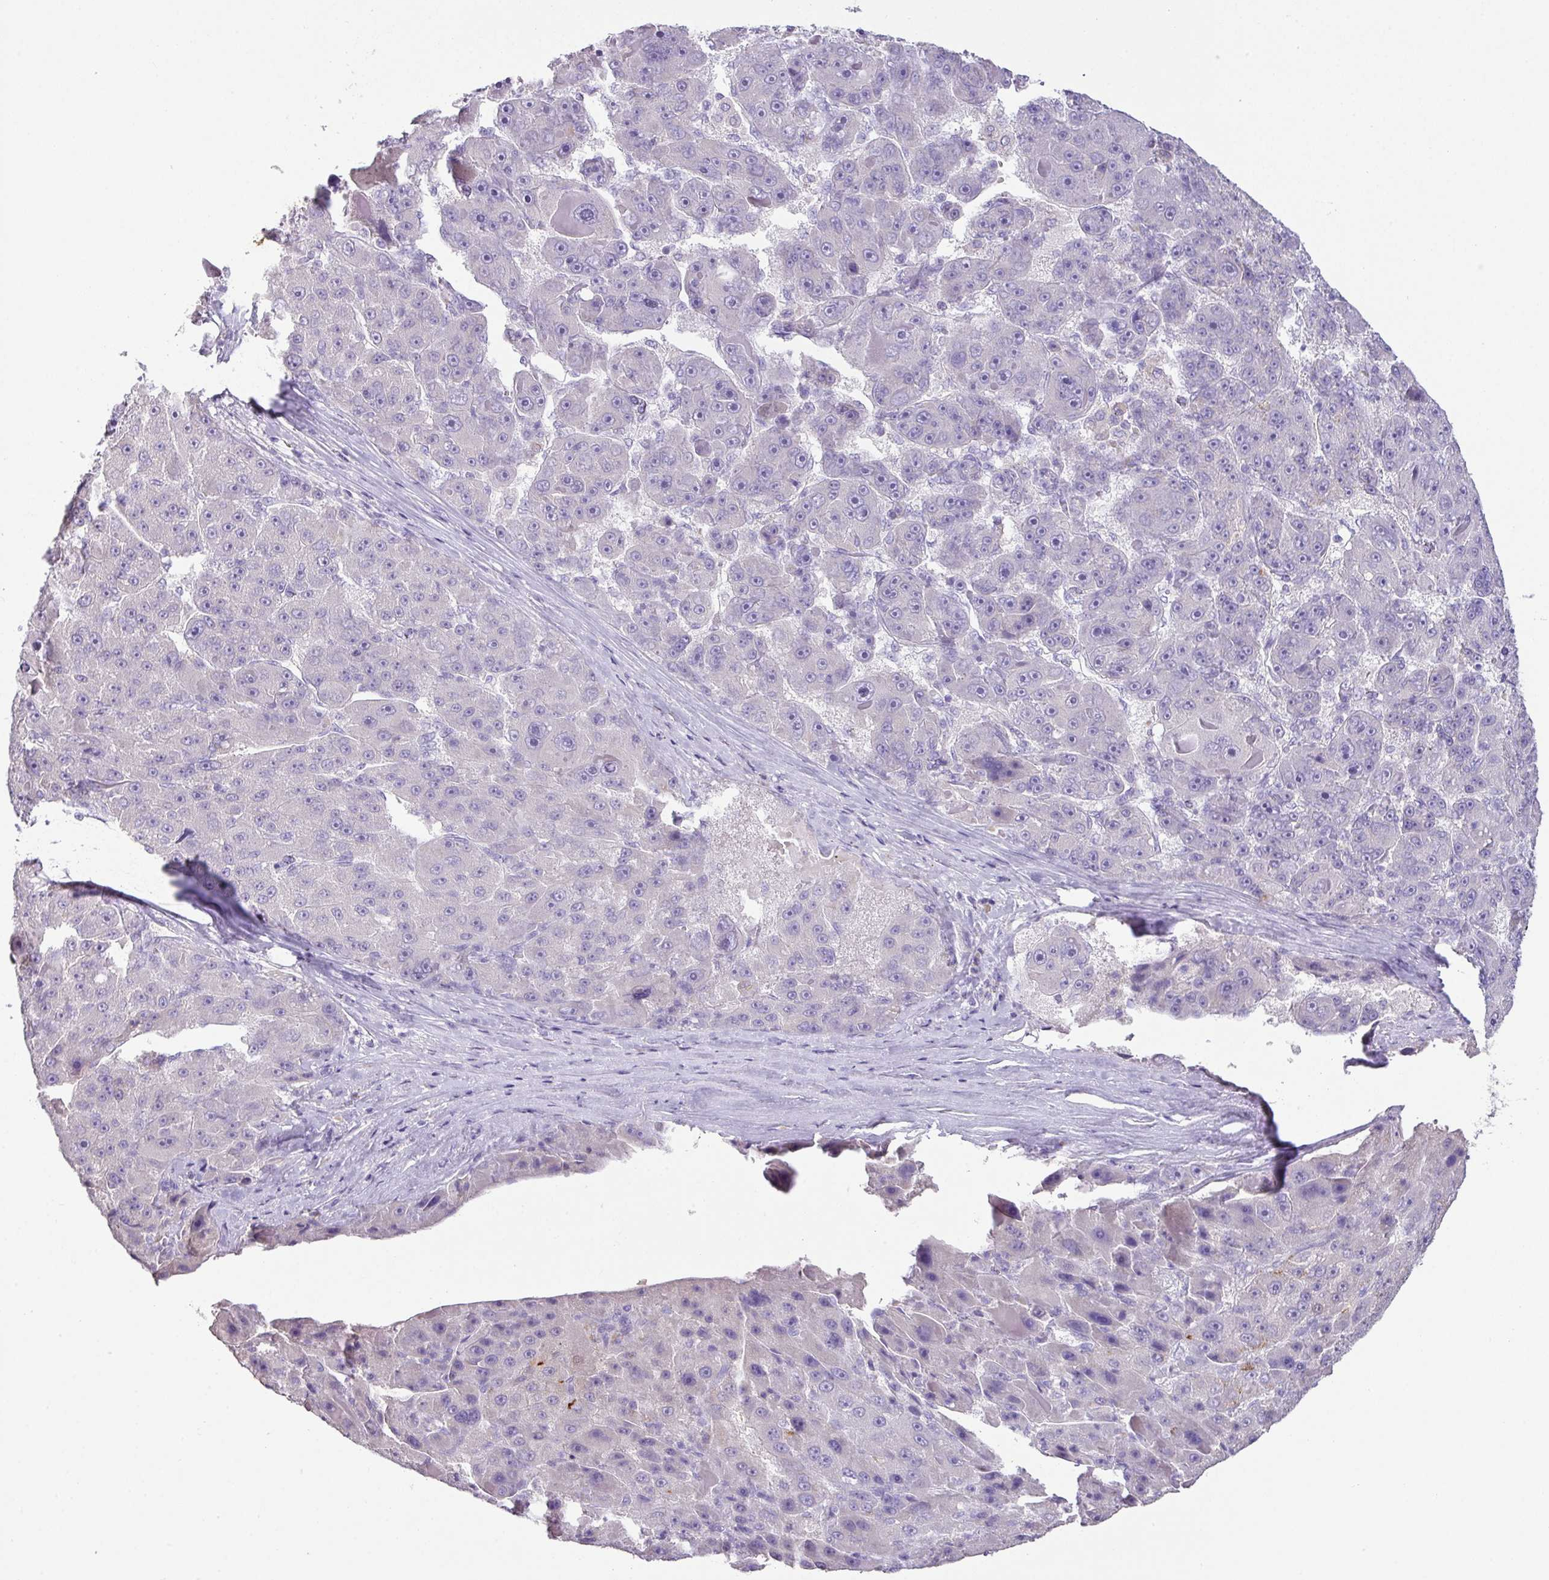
{"staining": {"intensity": "negative", "quantity": "none", "location": "none"}, "tissue": "liver cancer", "cell_type": "Tumor cells", "image_type": "cancer", "snomed": [{"axis": "morphology", "description": "Carcinoma, Hepatocellular, NOS"}, {"axis": "topography", "description": "Liver"}], "caption": "Human liver cancer (hepatocellular carcinoma) stained for a protein using immunohistochemistry (IHC) demonstrates no expression in tumor cells.", "gene": "OR6C6", "patient": {"sex": "male", "age": 76}}